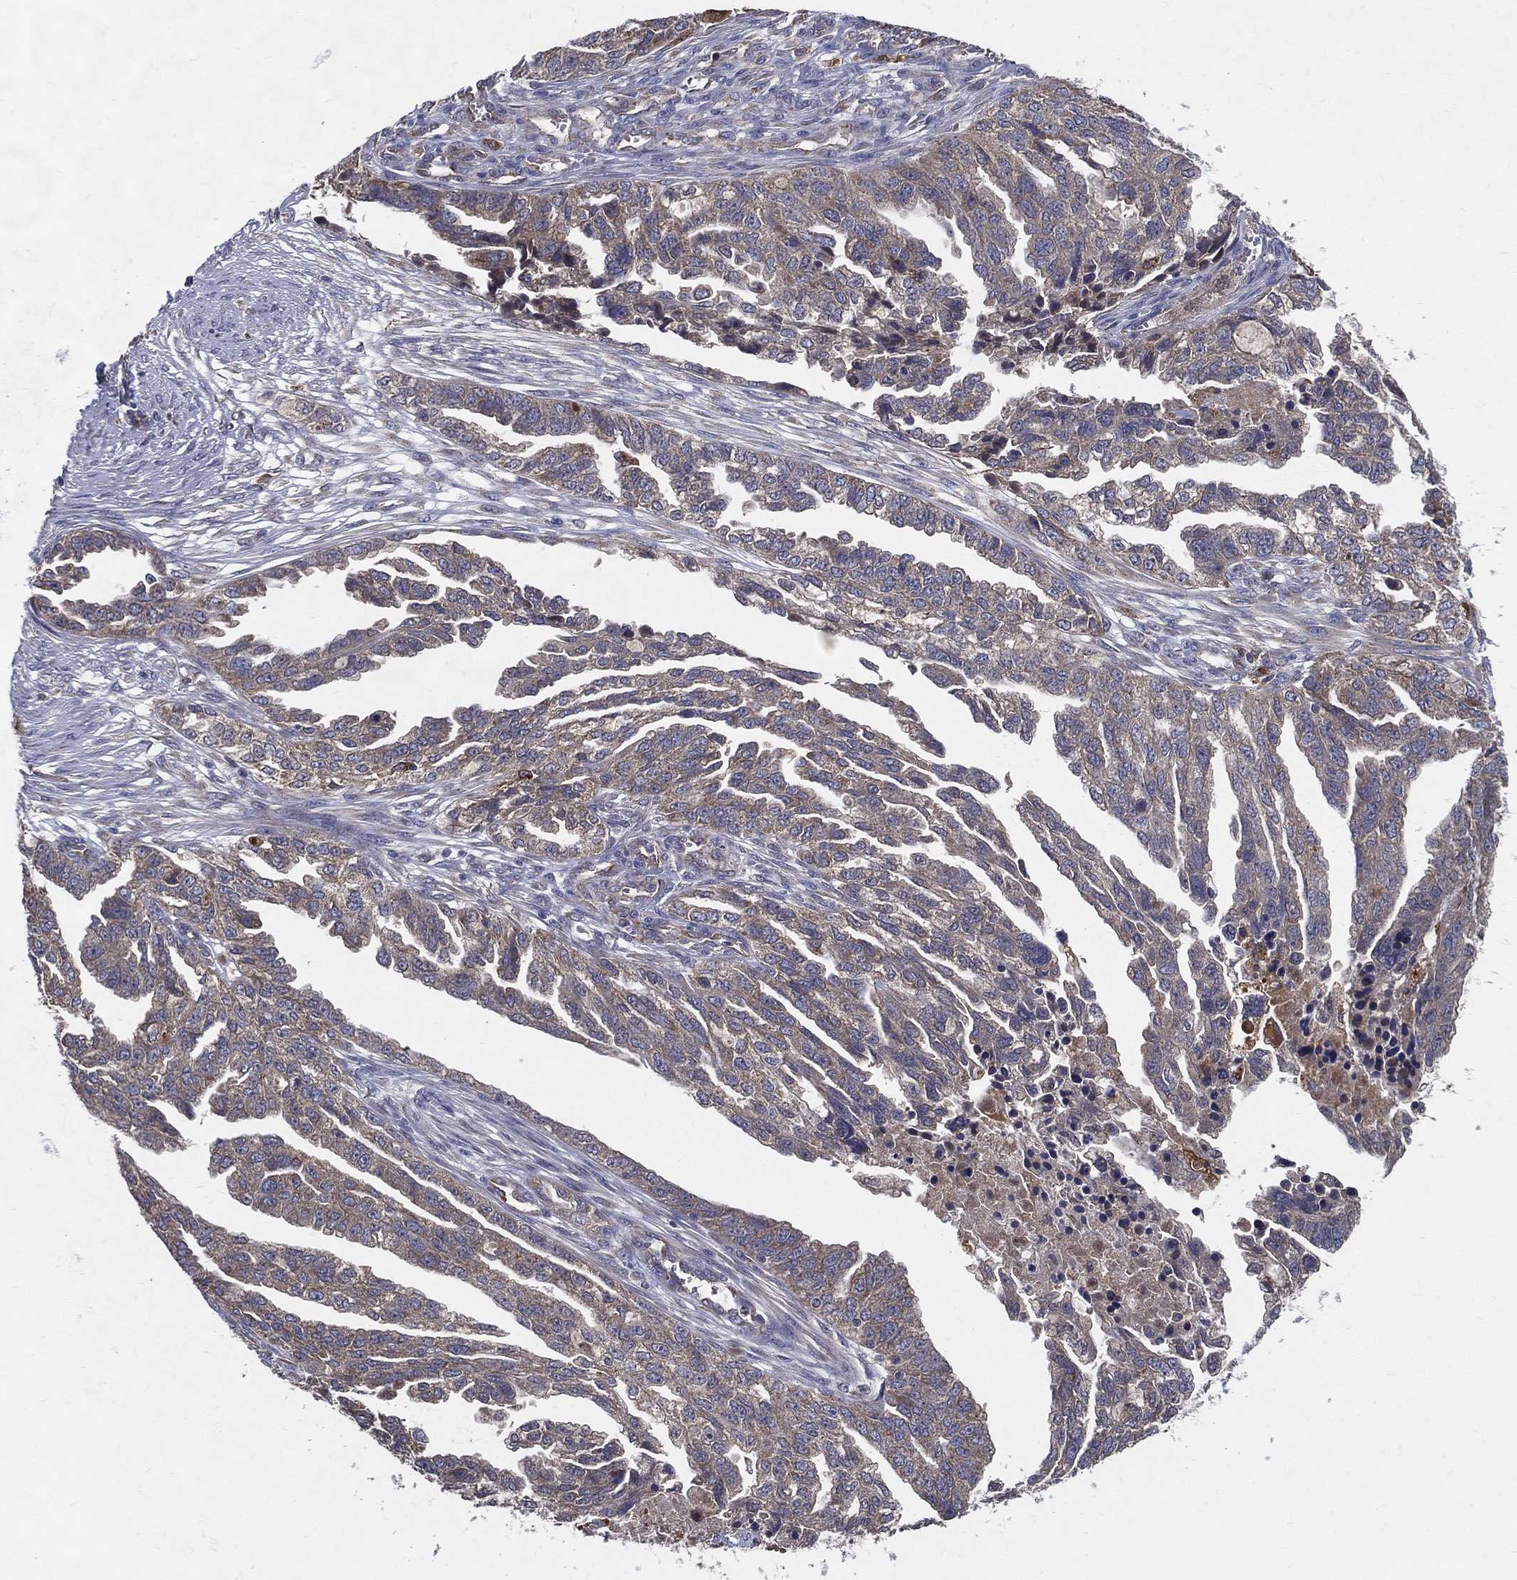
{"staining": {"intensity": "weak", "quantity": "25%-75%", "location": "cytoplasmic/membranous"}, "tissue": "ovarian cancer", "cell_type": "Tumor cells", "image_type": "cancer", "snomed": [{"axis": "morphology", "description": "Cystadenocarcinoma, serous, NOS"}, {"axis": "topography", "description": "Ovary"}], "caption": "The histopathology image exhibits immunohistochemical staining of serous cystadenocarcinoma (ovarian). There is weak cytoplasmic/membranous positivity is seen in about 25%-75% of tumor cells.", "gene": "MT-ND1", "patient": {"sex": "female", "age": 51}}